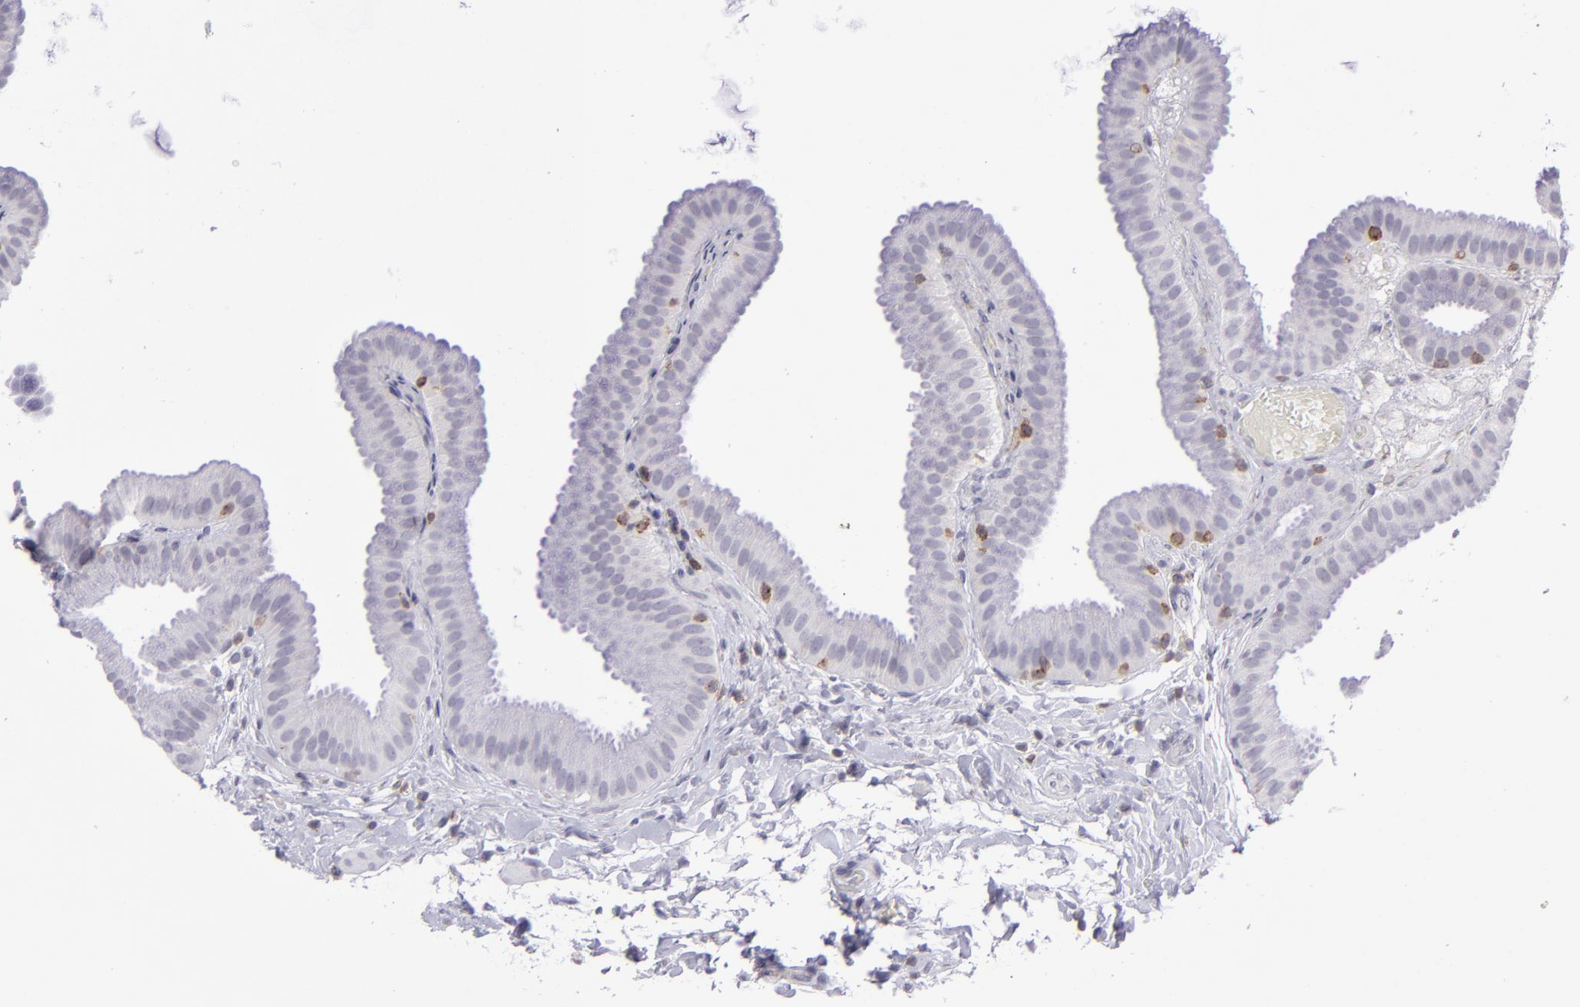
{"staining": {"intensity": "negative", "quantity": "none", "location": "none"}, "tissue": "gallbladder", "cell_type": "Glandular cells", "image_type": "normal", "snomed": [{"axis": "morphology", "description": "Normal tissue, NOS"}, {"axis": "topography", "description": "Gallbladder"}], "caption": "Benign gallbladder was stained to show a protein in brown. There is no significant positivity in glandular cells.", "gene": "CD48", "patient": {"sex": "female", "age": 63}}